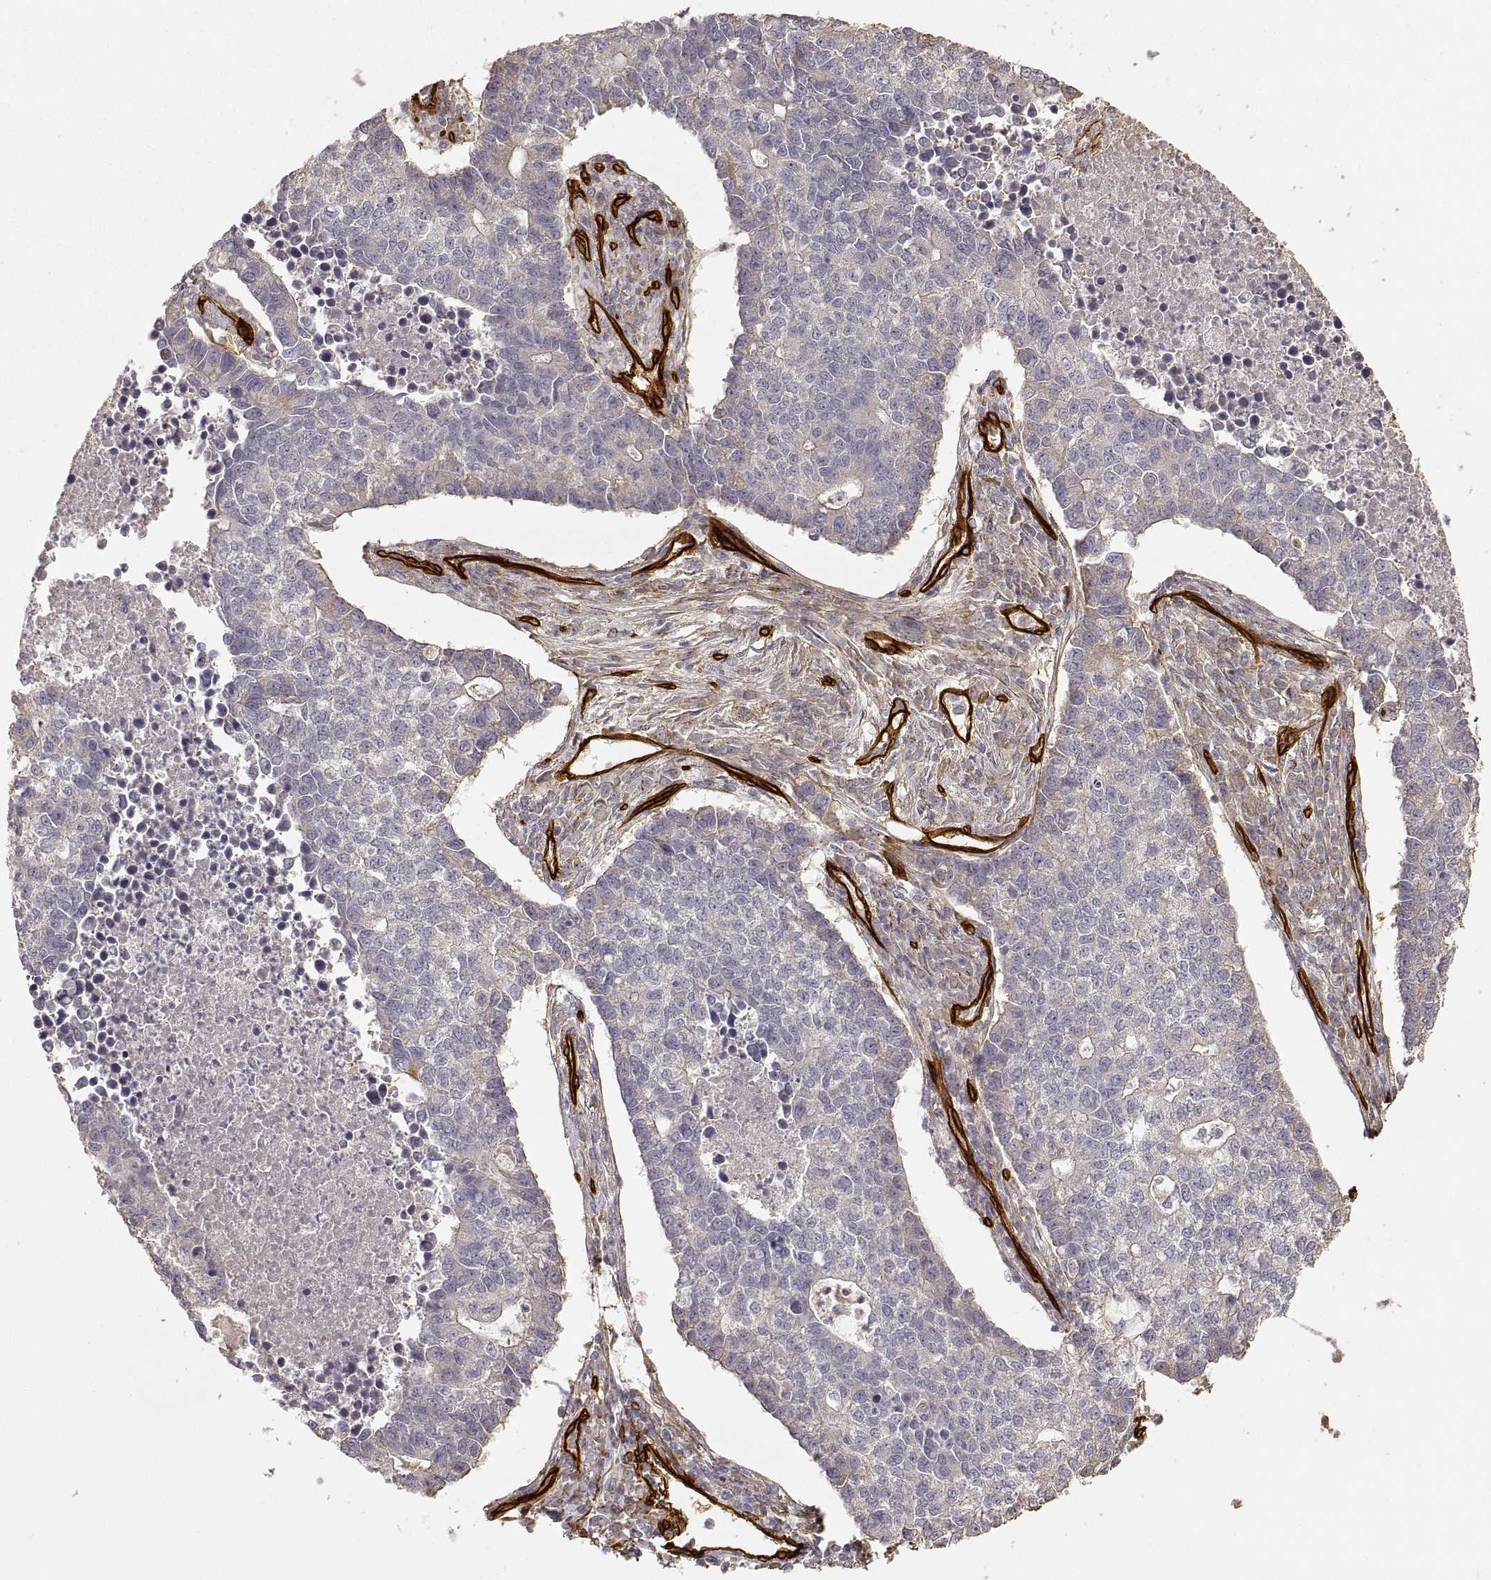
{"staining": {"intensity": "negative", "quantity": "none", "location": "none"}, "tissue": "lung cancer", "cell_type": "Tumor cells", "image_type": "cancer", "snomed": [{"axis": "morphology", "description": "Adenocarcinoma, NOS"}, {"axis": "topography", "description": "Lung"}], "caption": "Immunohistochemistry (IHC) of lung cancer reveals no expression in tumor cells. (Immunohistochemistry, brightfield microscopy, high magnification).", "gene": "LAMA4", "patient": {"sex": "male", "age": 57}}